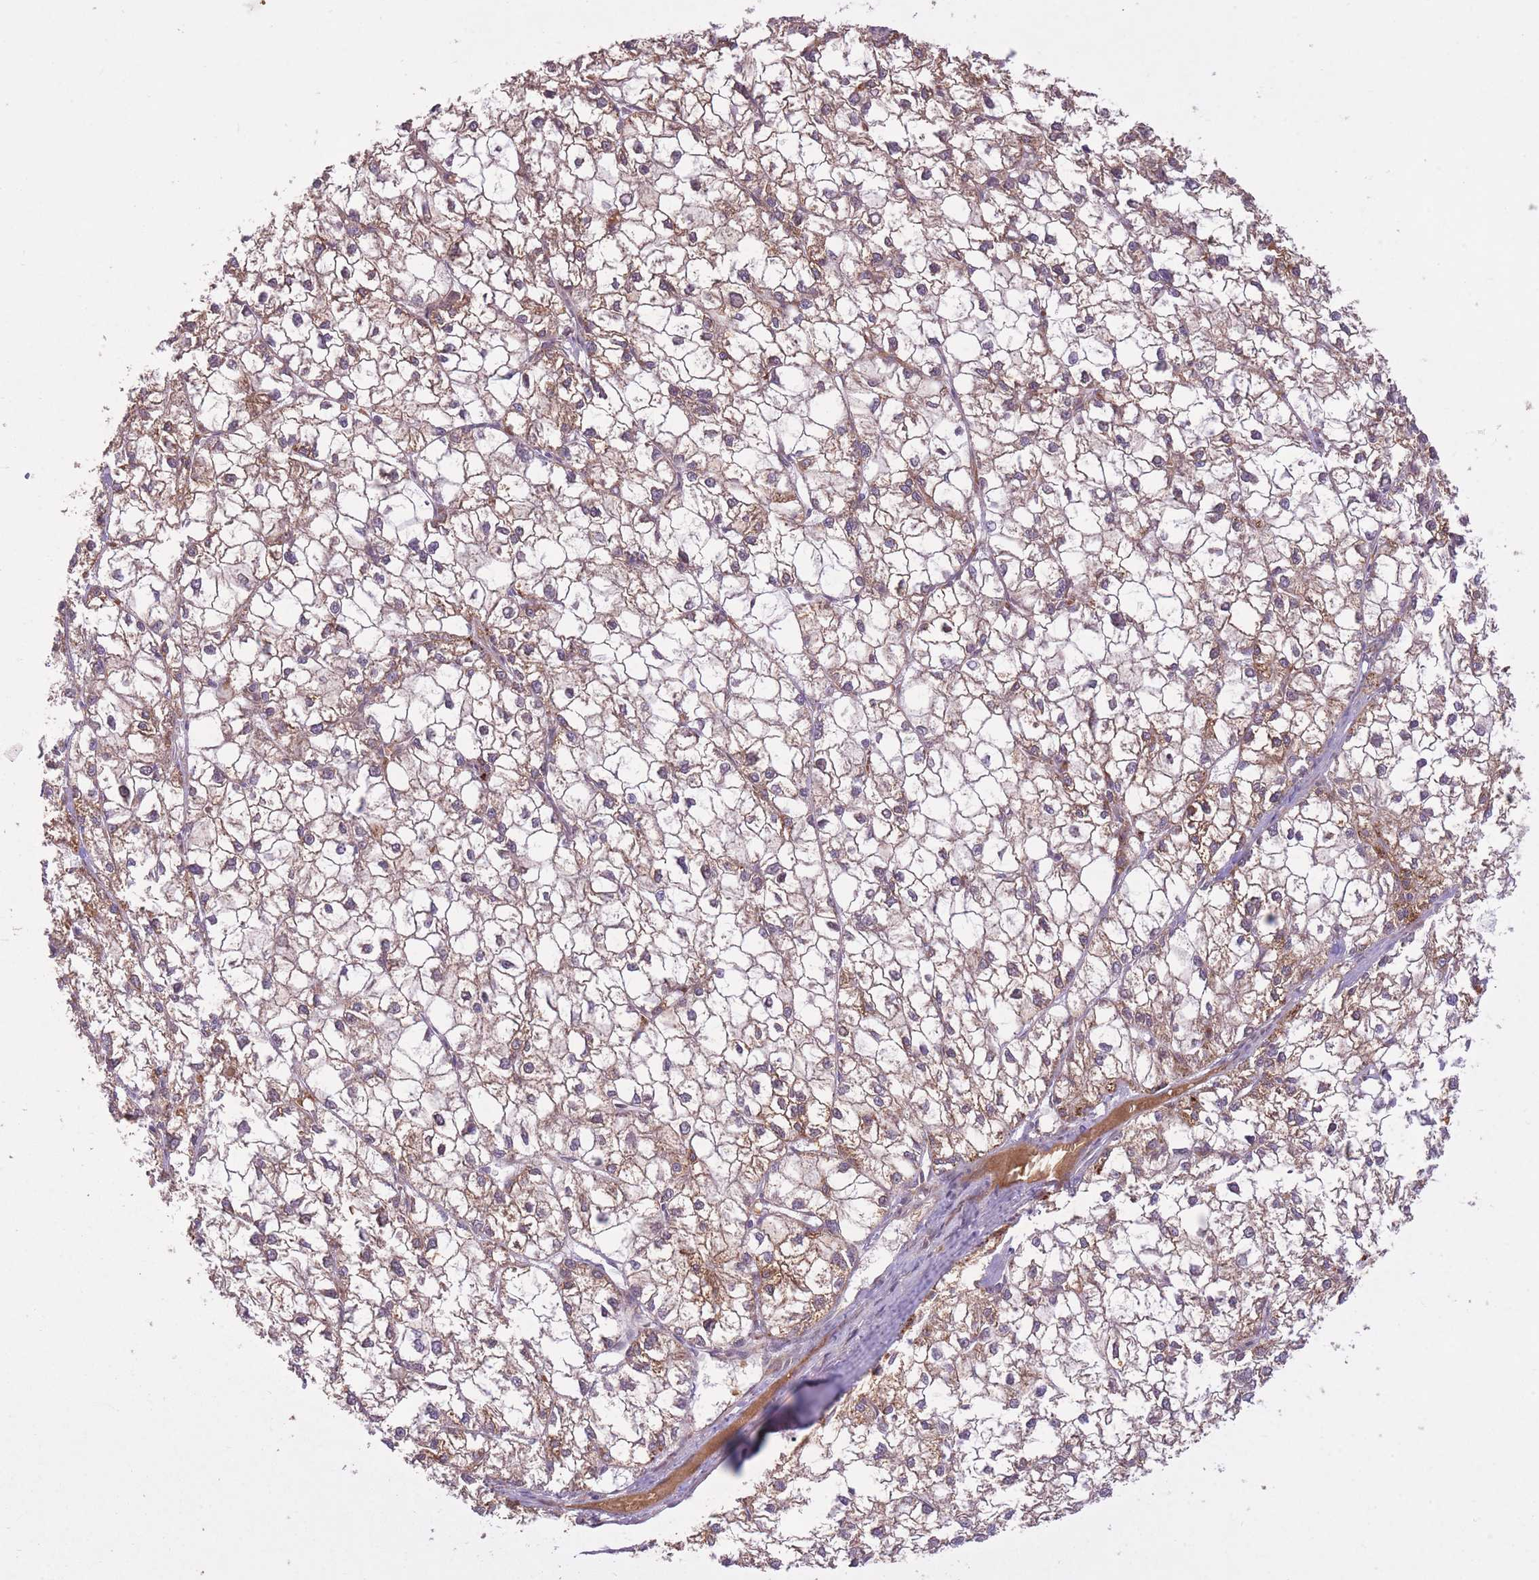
{"staining": {"intensity": "moderate", "quantity": ">75%", "location": "cytoplasmic/membranous"}, "tissue": "liver cancer", "cell_type": "Tumor cells", "image_type": "cancer", "snomed": [{"axis": "morphology", "description": "Carcinoma, Hepatocellular, NOS"}, {"axis": "topography", "description": "Liver"}], "caption": "Brown immunohistochemical staining in liver hepatocellular carcinoma exhibits moderate cytoplasmic/membranous positivity in about >75% of tumor cells. (DAB (3,3'-diaminobenzidine) IHC, brown staining for protein, blue staining for nuclei).", "gene": "POLR3F", "patient": {"sex": "female", "age": 43}}